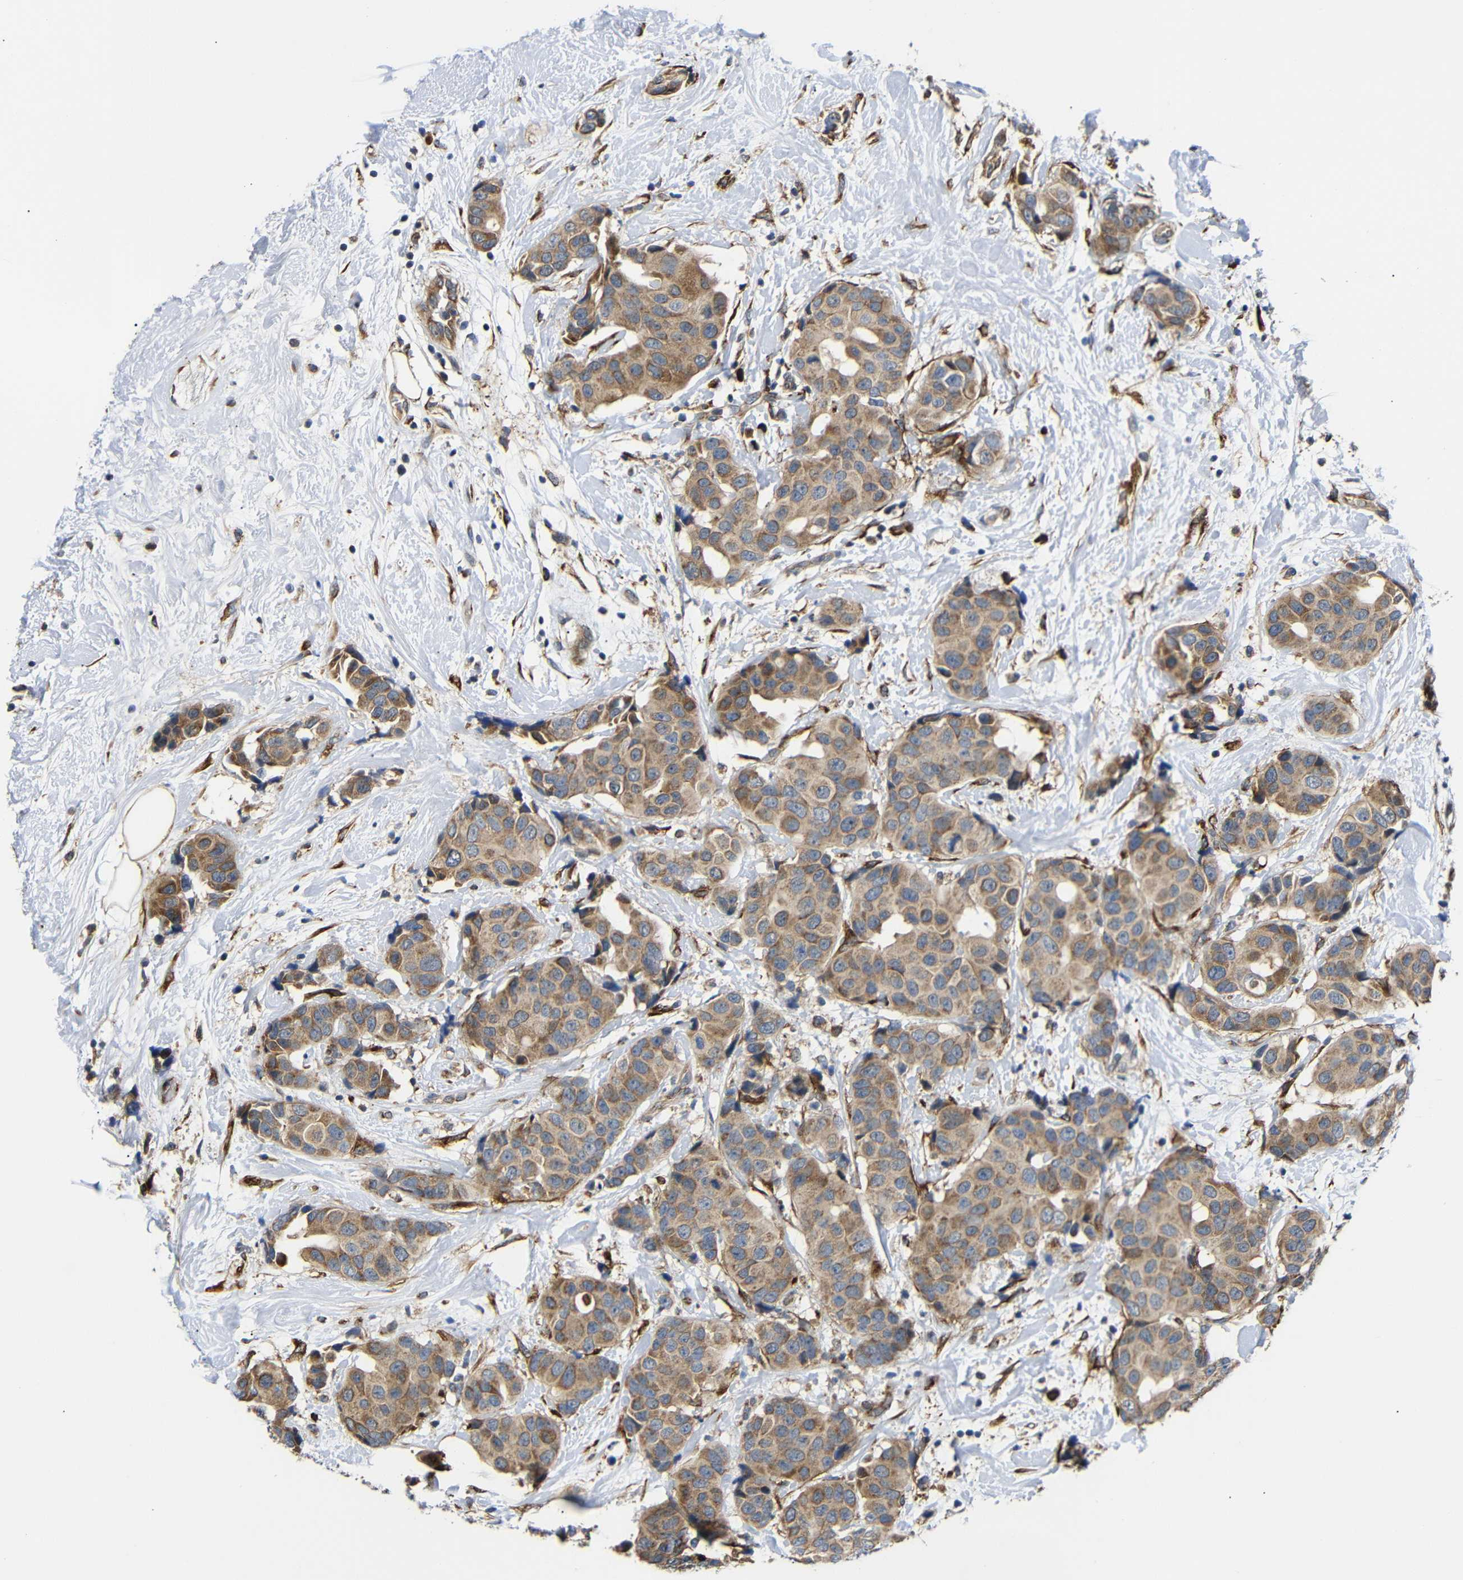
{"staining": {"intensity": "moderate", "quantity": ">75%", "location": "cytoplasmic/membranous"}, "tissue": "breast cancer", "cell_type": "Tumor cells", "image_type": "cancer", "snomed": [{"axis": "morphology", "description": "Normal tissue, NOS"}, {"axis": "morphology", "description": "Duct carcinoma"}, {"axis": "topography", "description": "Breast"}], "caption": "A histopathology image of human breast cancer stained for a protein shows moderate cytoplasmic/membranous brown staining in tumor cells.", "gene": "KANK4", "patient": {"sex": "female", "age": 39}}